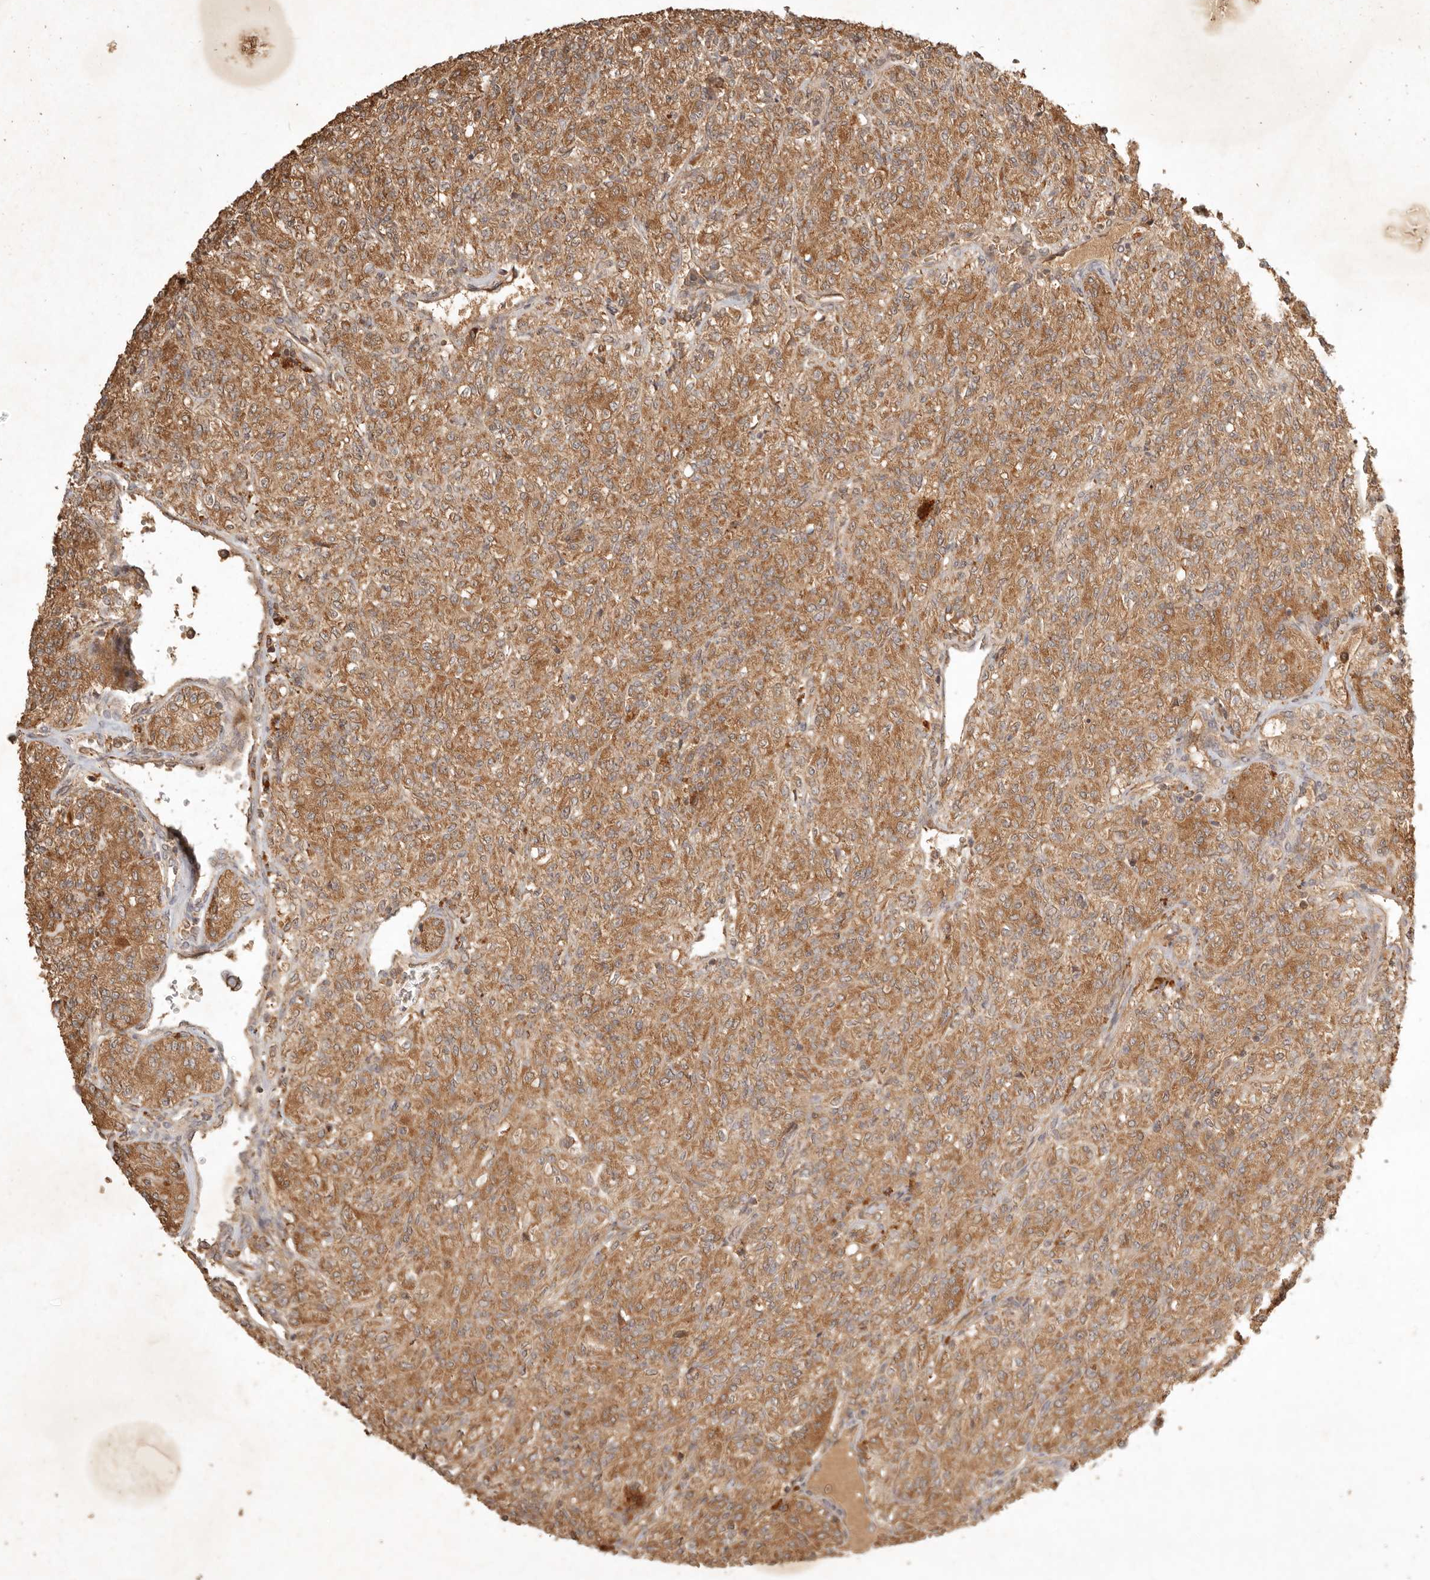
{"staining": {"intensity": "moderate", "quantity": ">75%", "location": "cytoplasmic/membranous"}, "tissue": "renal cancer", "cell_type": "Tumor cells", "image_type": "cancer", "snomed": [{"axis": "morphology", "description": "Adenocarcinoma, NOS"}, {"axis": "topography", "description": "Kidney"}], "caption": "Immunohistochemistry (IHC) (DAB) staining of human adenocarcinoma (renal) reveals moderate cytoplasmic/membranous protein positivity in approximately >75% of tumor cells.", "gene": "CLEC4C", "patient": {"sex": "male", "age": 77}}